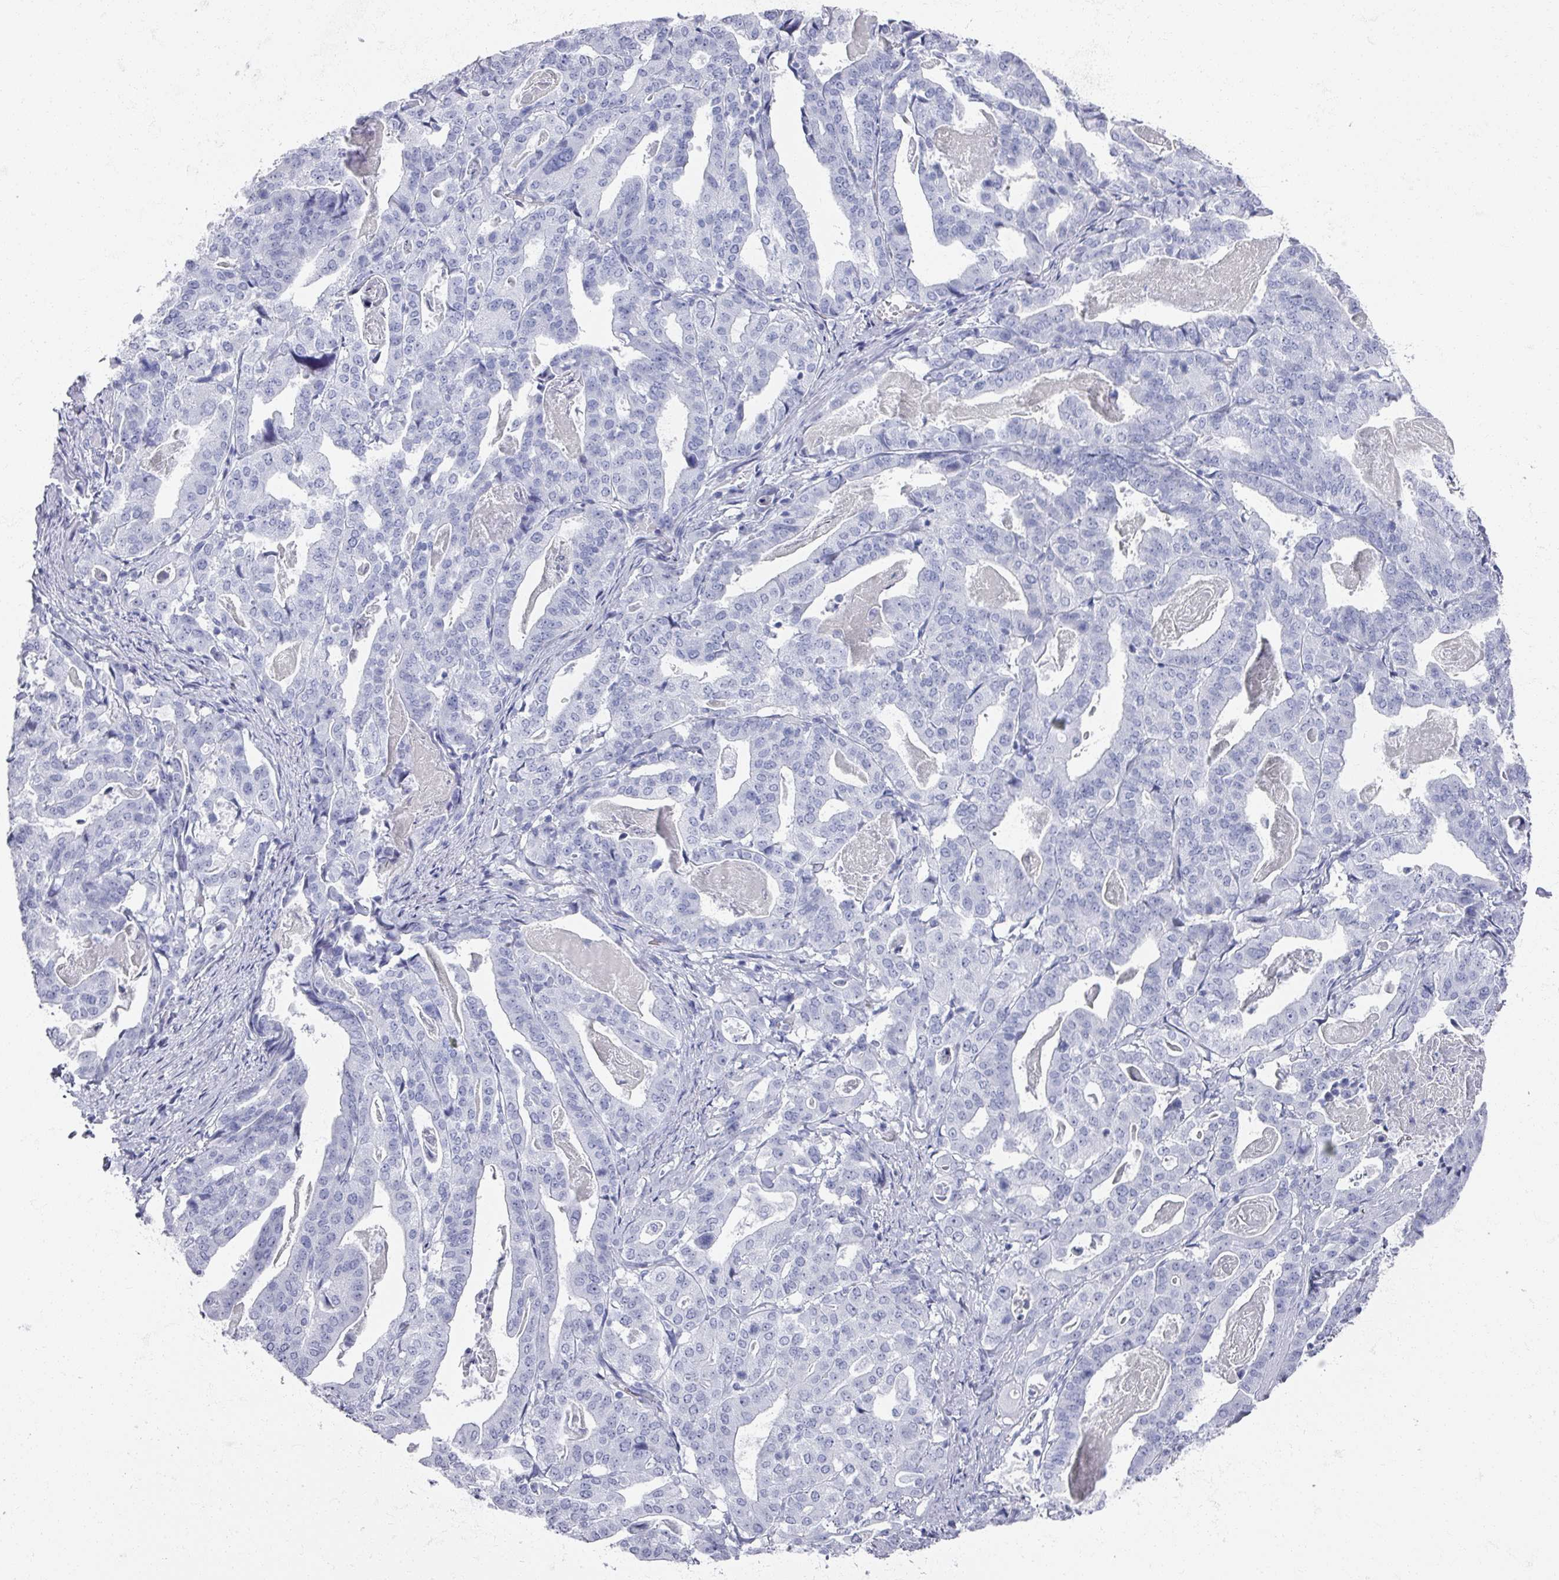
{"staining": {"intensity": "negative", "quantity": "none", "location": "none"}, "tissue": "stomach cancer", "cell_type": "Tumor cells", "image_type": "cancer", "snomed": [{"axis": "morphology", "description": "Adenocarcinoma, NOS"}, {"axis": "topography", "description": "Stomach"}], "caption": "Protein analysis of adenocarcinoma (stomach) displays no significant staining in tumor cells. (IHC, brightfield microscopy, high magnification).", "gene": "OMG", "patient": {"sex": "male", "age": 48}}